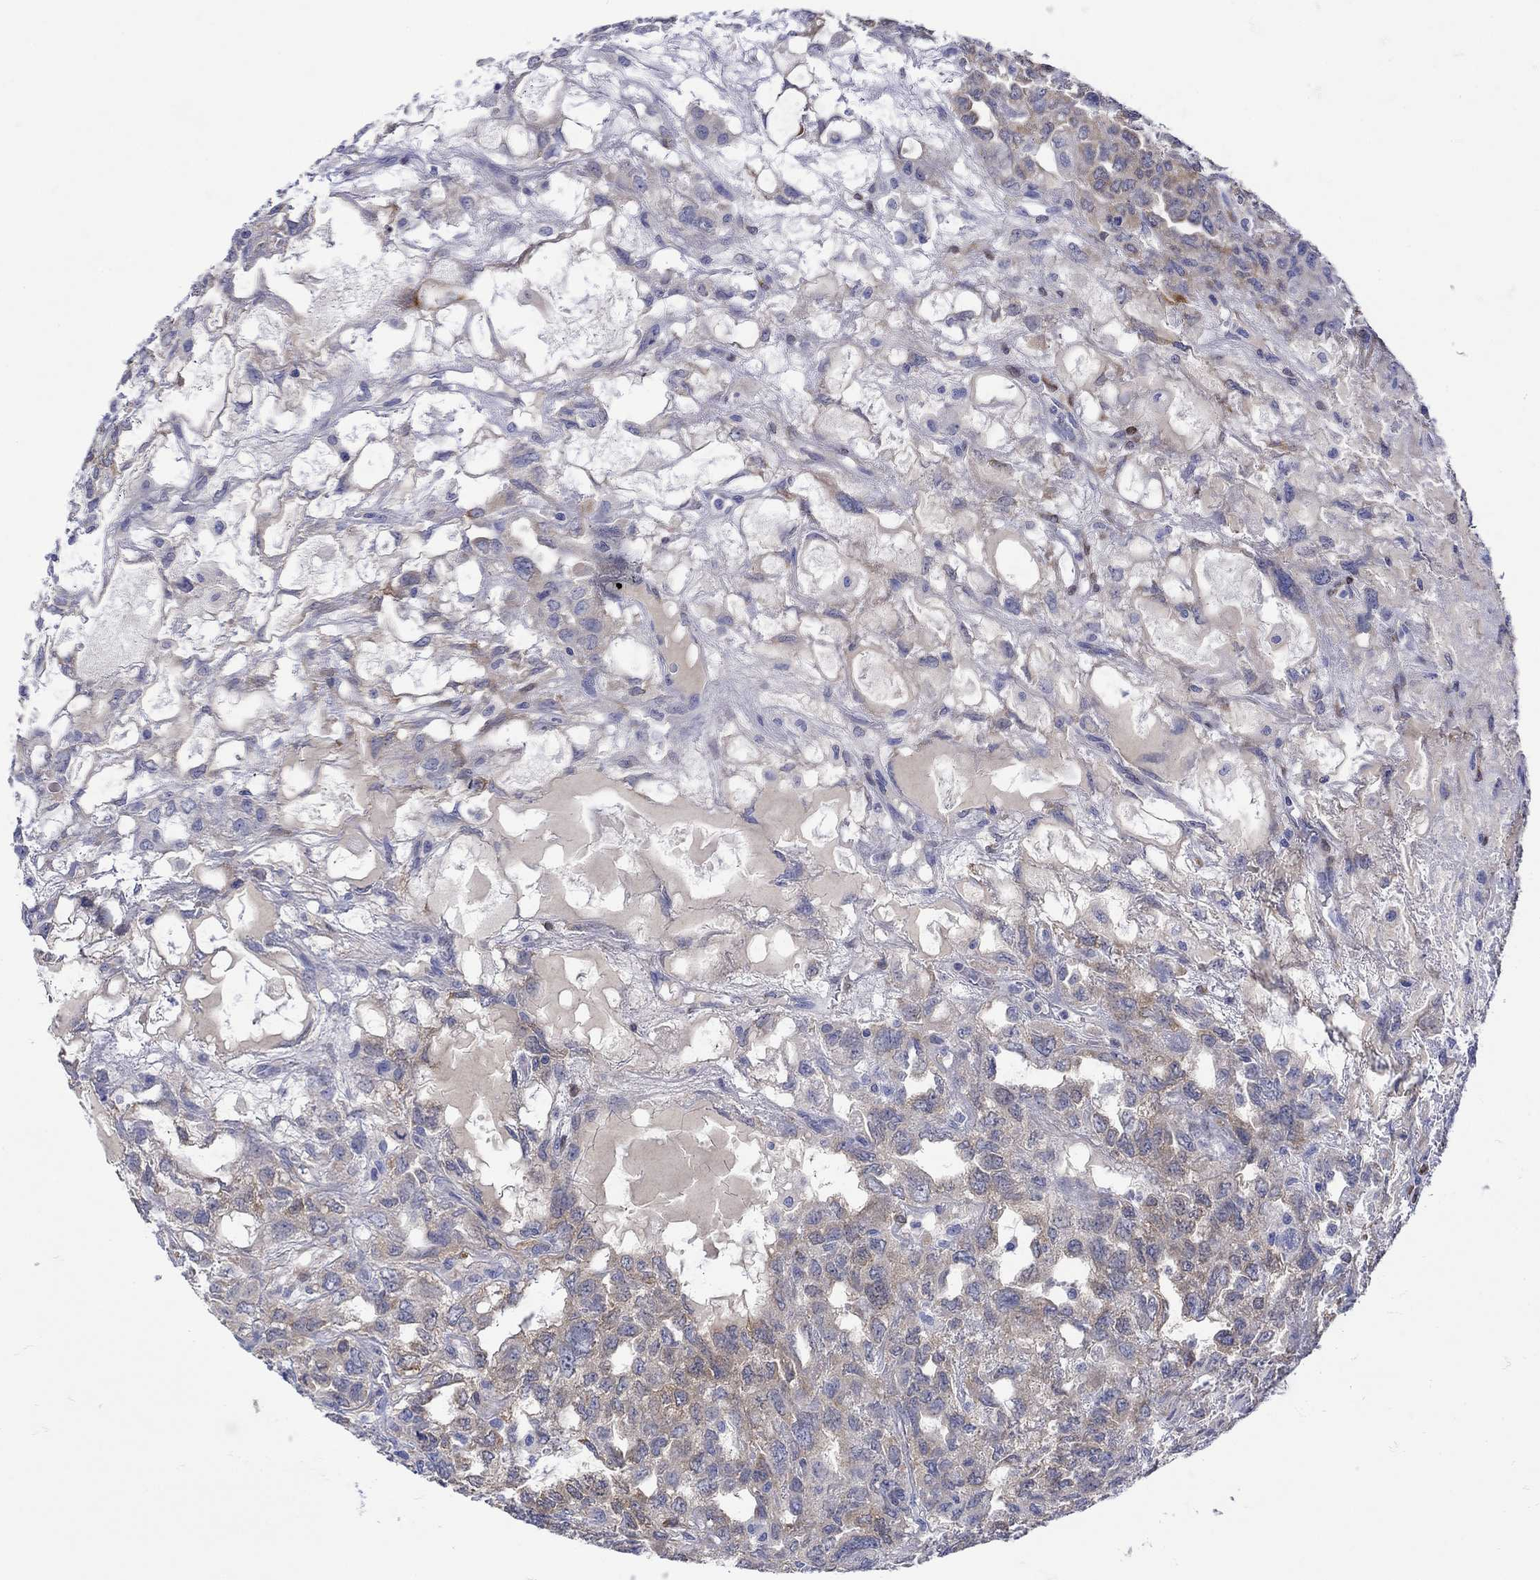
{"staining": {"intensity": "moderate", "quantity": "<25%", "location": "cytoplasmic/membranous"}, "tissue": "testis cancer", "cell_type": "Tumor cells", "image_type": "cancer", "snomed": [{"axis": "morphology", "description": "Seminoma, NOS"}, {"axis": "topography", "description": "Testis"}], "caption": "Brown immunohistochemical staining in human seminoma (testis) shows moderate cytoplasmic/membranous positivity in about <25% of tumor cells. (Brightfield microscopy of DAB IHC at high magnification).", "gene": "MSI1", "patient": {"sex": "male", "age": 52}}